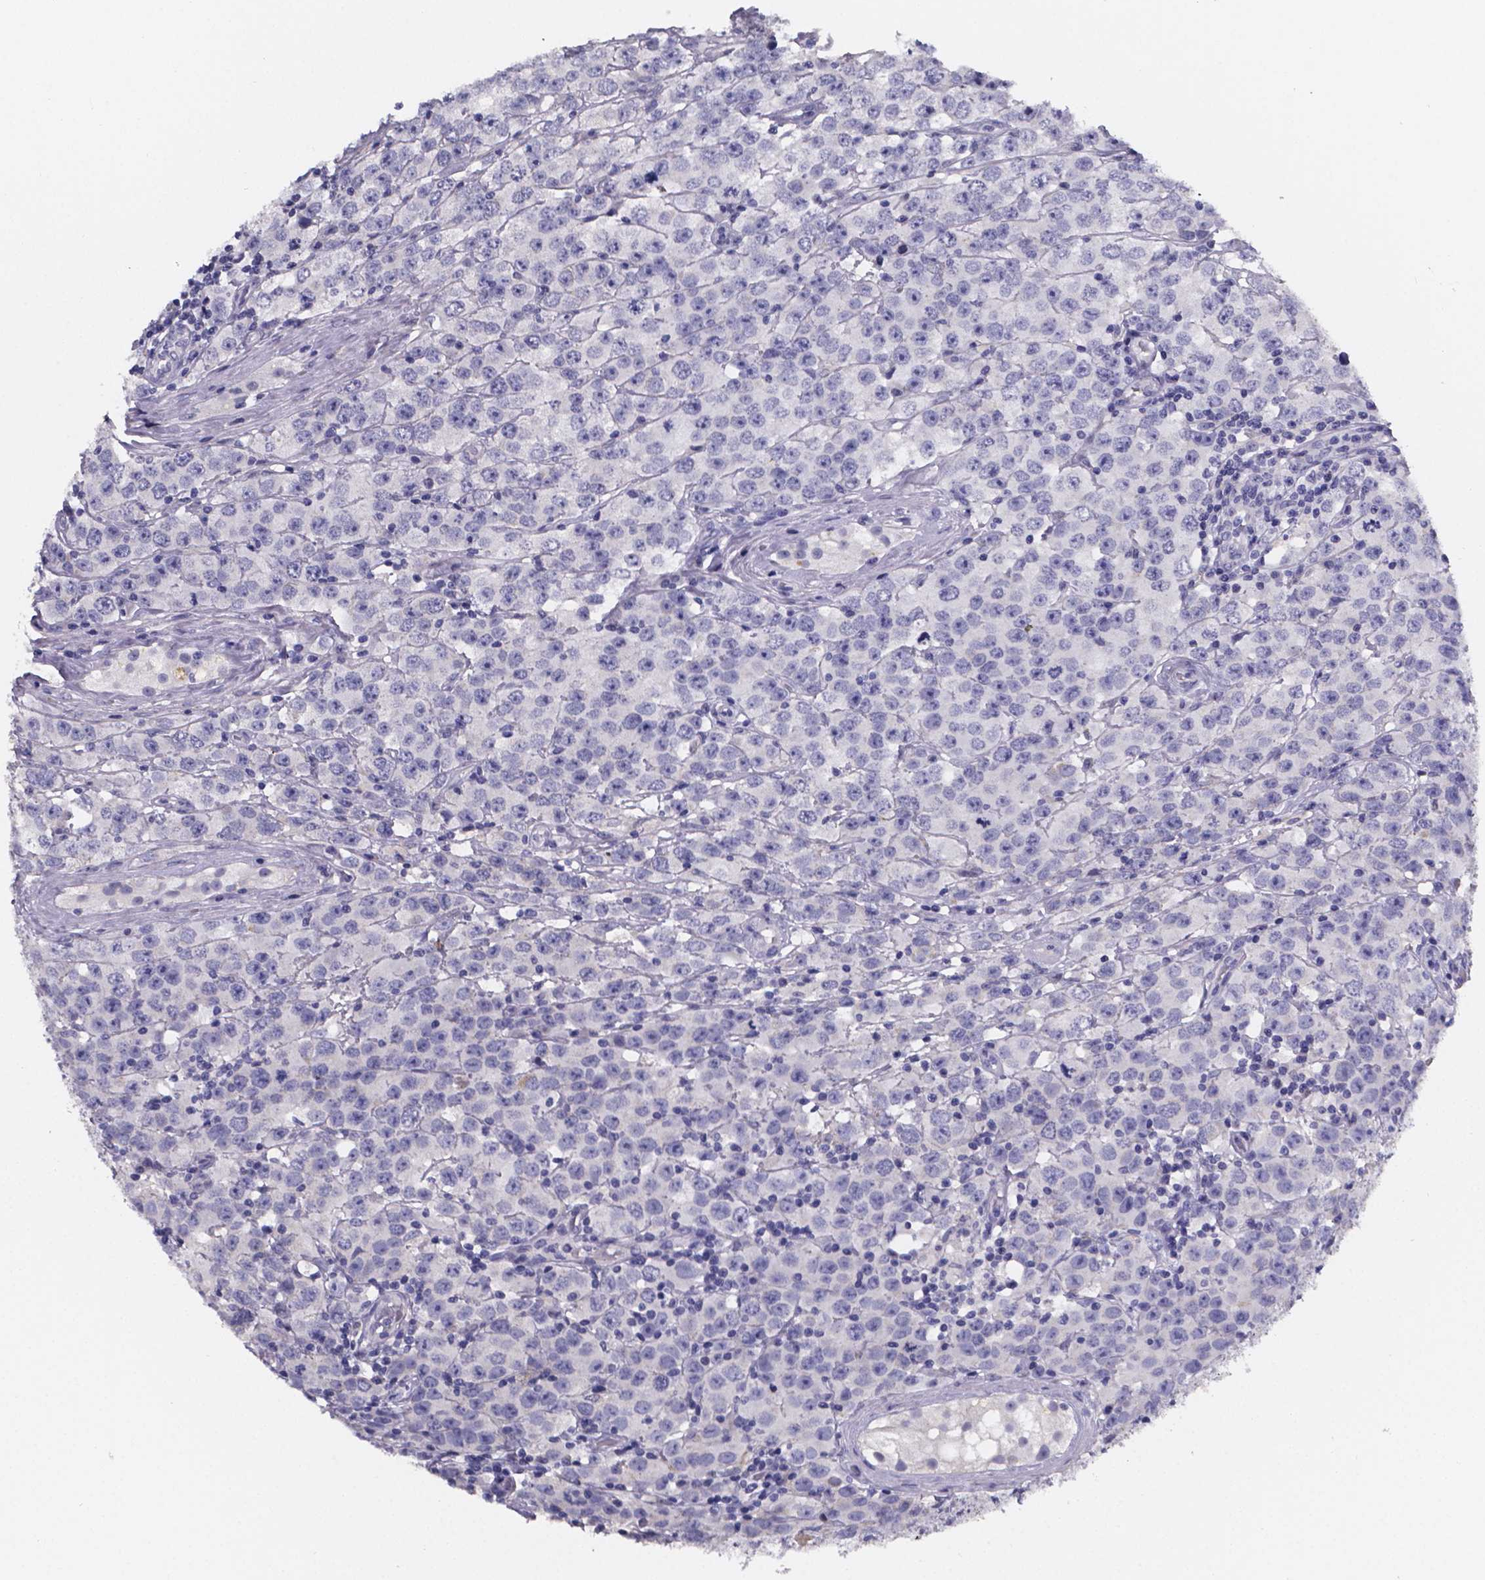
{"staining": {"intensity": "negative", "quantity": "none", "location": "none"}, "tissue": "testis cancer", "cell_type": "Tumor cells", "image_type": "cancer", "snomed": [{"axis": "morphology", "description": "Seminoma, NOS"}, {"axis": "topography", "description": "Testis"}], "caption": "Testis cancer (seminoma) was stained to show a protein in brown. There is no significant expression in tumor cells.", "gene": "PAH", "patient": {"sex": "male", "age": 52}}